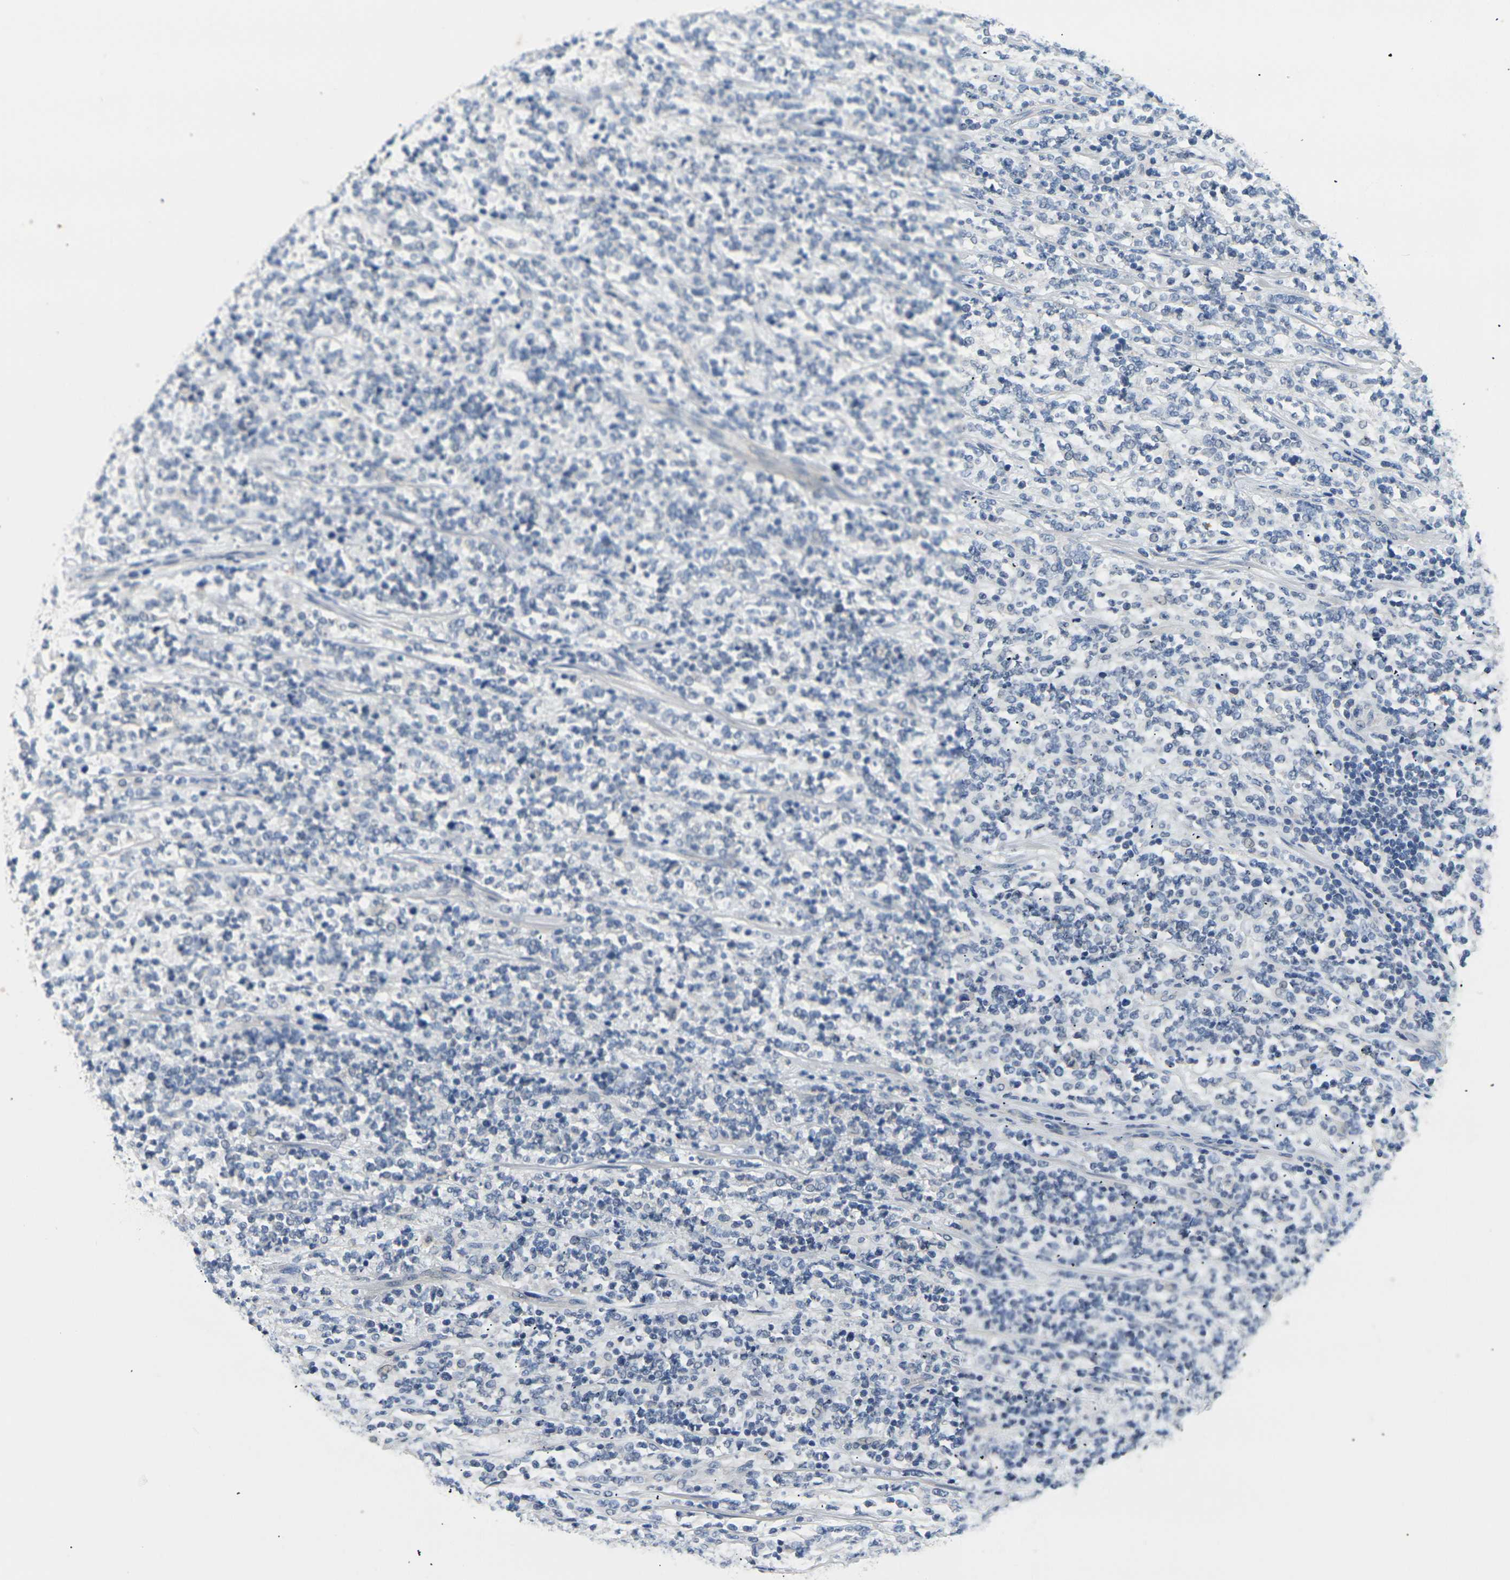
{"staining": {"intensity": "negative", "quantity": "none", "location": "none"}, "tissue": "lymphoma", "cell_type": "Tumor cells", "image_type": "cancer", "snomed": [{"axis": "morphology", "description": "Malignant lymphoma, non-Hodgkin's type, High grade"}, {"axis": "topography", "description": "Soft tissue"}], "caption": "A micrograph of human lymphoma is negative for staining in tumor cells.", "gene": "CLDN7", "patient": {"sex": "male", "age": 18}}